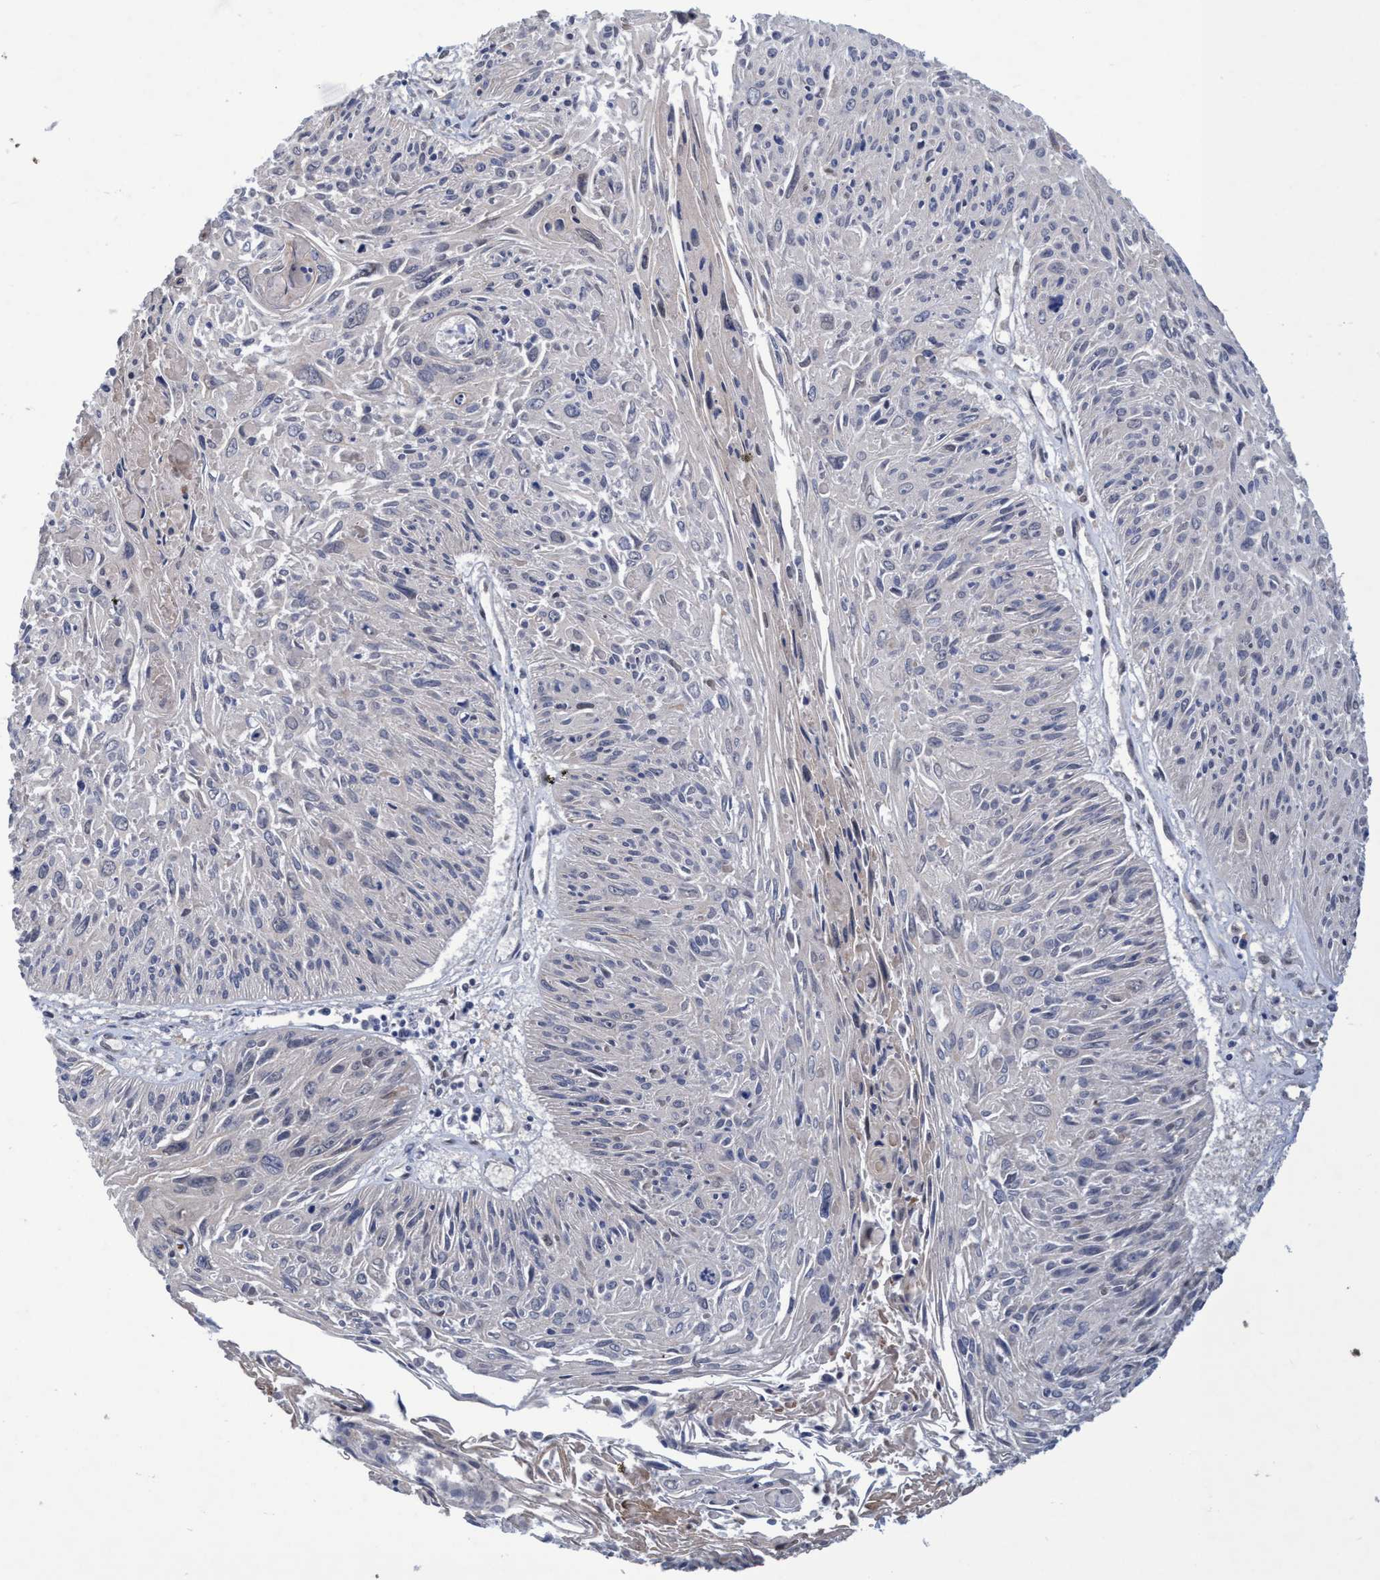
{"staining": {"intensity": "negative", "quantity": "none", "location": "none"}, "tissue": "cervical cancer", "cell_type": "Tumor cells", "image_type": "cancer", "snomed": [{"axis": "morphology", "description": "Squamous cell carcinoma, NOS"}, {"axis": "topography", "description": "Cervix"}], "caption": "DAB (3,3'-diaminobenzidine) immunohistochemical staining of human cervical cancer reveals no significant positivity in tumor cells.", "gene": "PSMD12", "patient": {"sex": "female", "age": 51}}